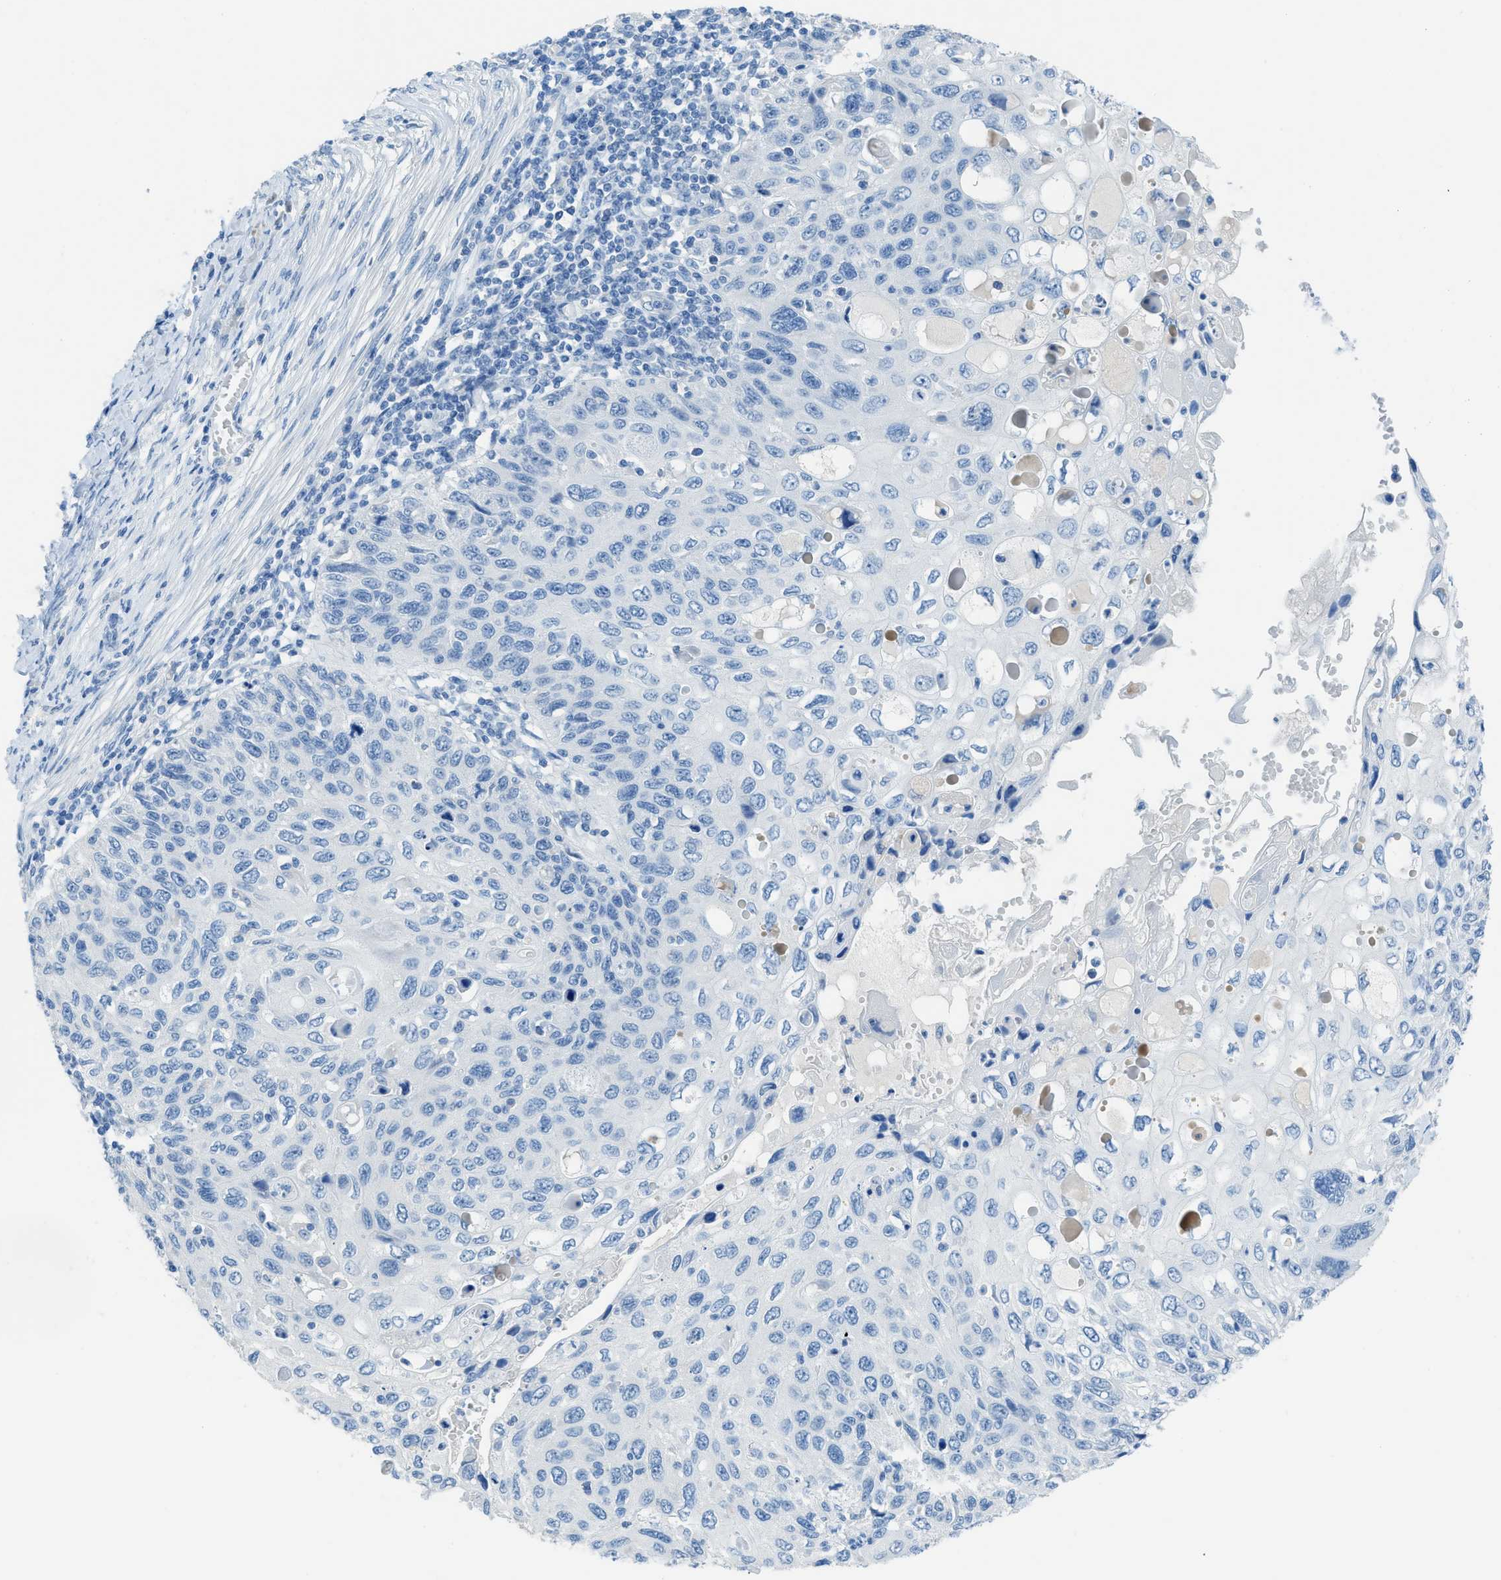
{"staining": {"intensity": "negative", "quantity": "none", "location": "none"}, "tissue": "cervical cancer", "cell_type": "Tumor cells", "image_type": "cancer", "snomed": [{"axis": "morphology", "description": "Squamous cell carcinoma, NOS"}, {"axis": "topography", "description": "Cervix"}], "caption": "High power microscopy micrograph of an immunohistochemistry image of squamous cell carcinoma (cervical), revealing no significant positivity in tumor cells.", "gene": "ACAN", "patient": {"sex": "female", "age": 70}}